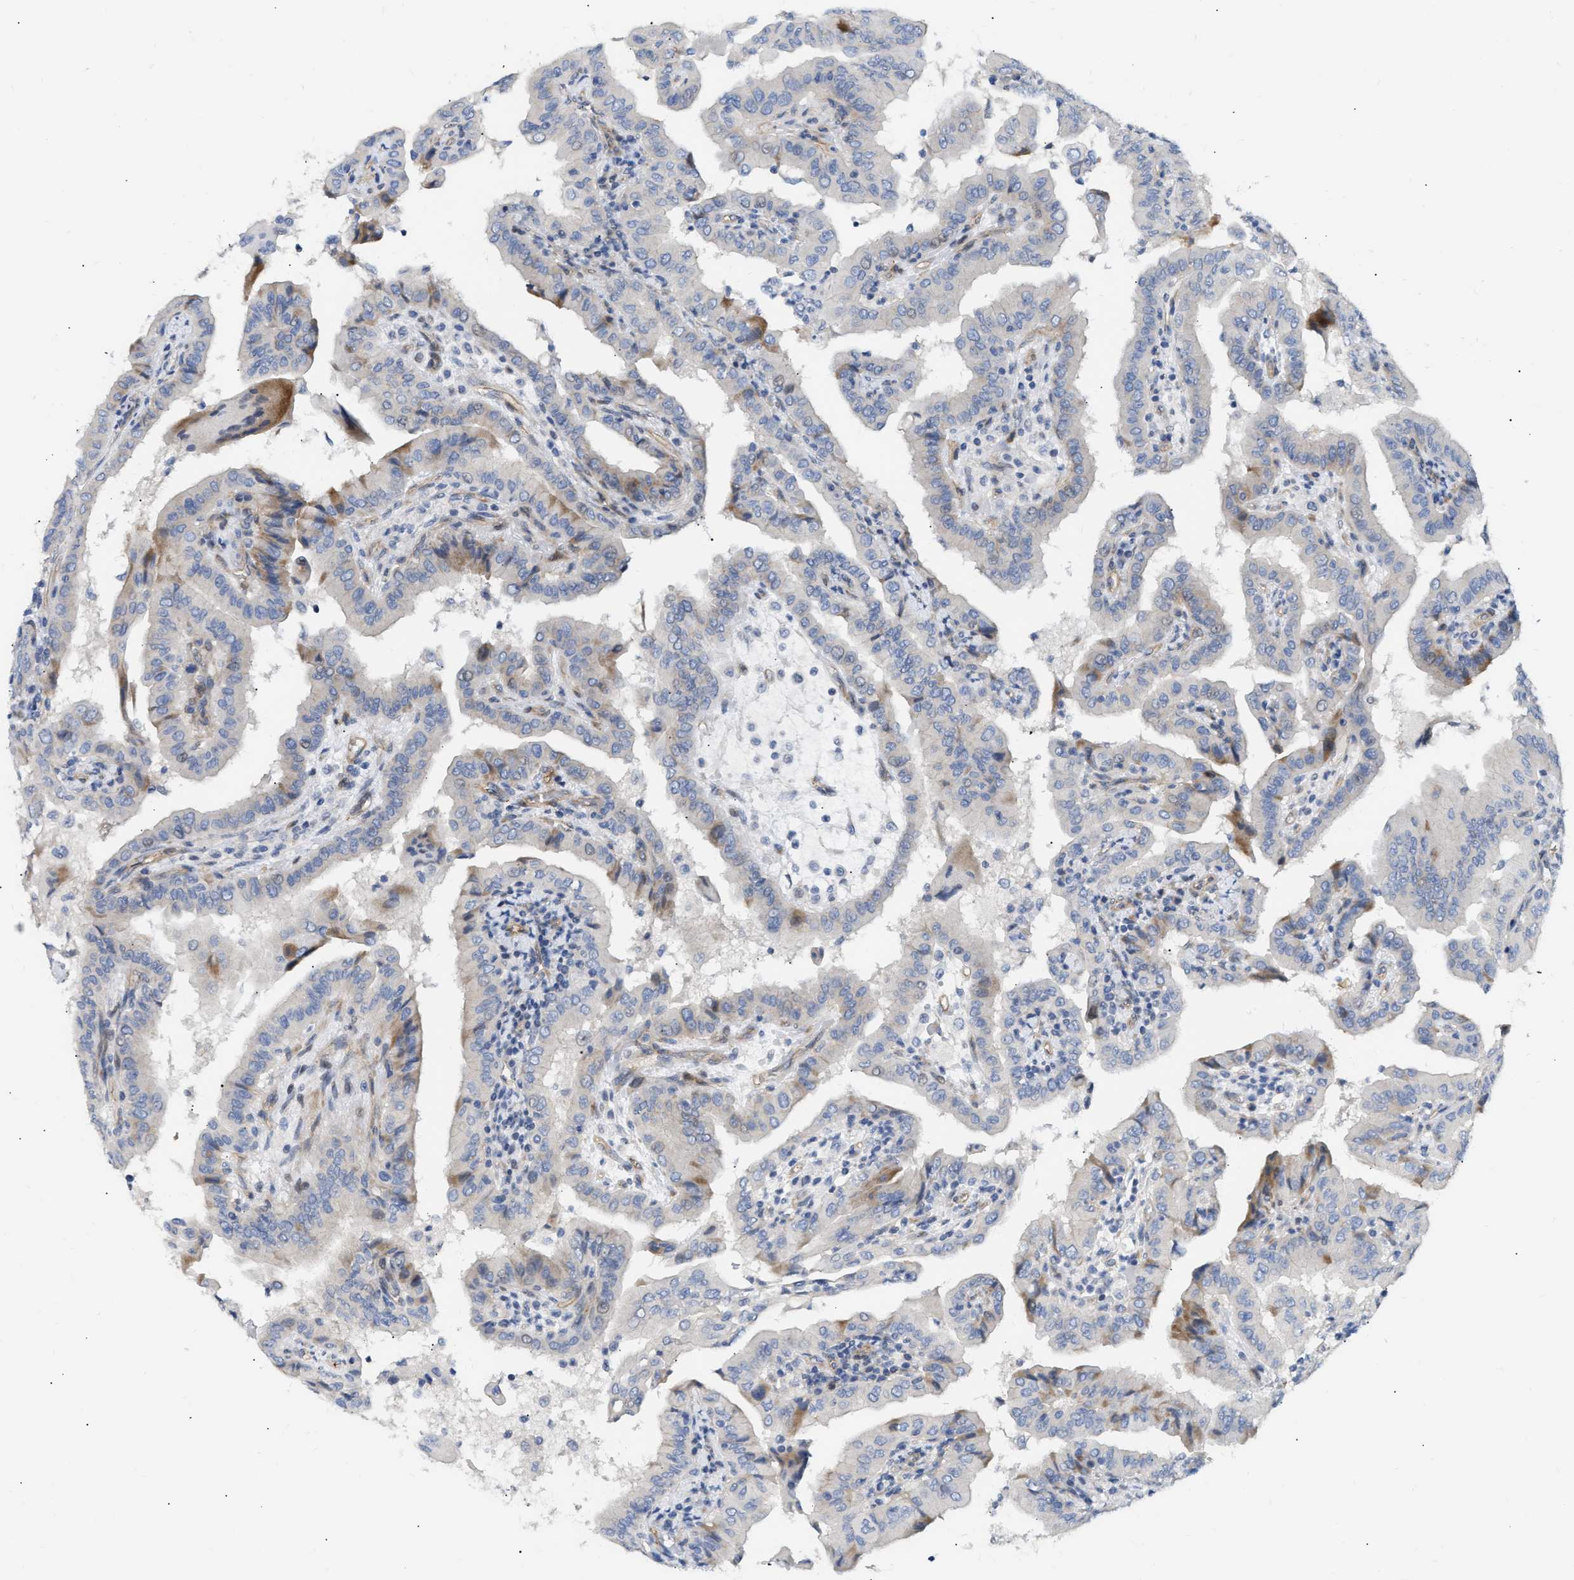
{"staining": {"intensity": "moderate", "quantity": "<25%", "location": "cytoplasmic/membranous"}, "tissue": "thyroid cancer", "cell_type": "Tumor cells", "image_type": "cancer", "snomed": [{"axis": "morphology", "description": "Papillary adenocarcinoma, NOS"}, {"axis": "topography", "description": "Thyroid gland"}], "caption": "Protein staining of thyroid cancer tissue displays moderate cytoplasmic/membranous staining in about <25% of tumor cells.", "gene": "FHL1", "patient": {"sex": "male", "age": 33}}